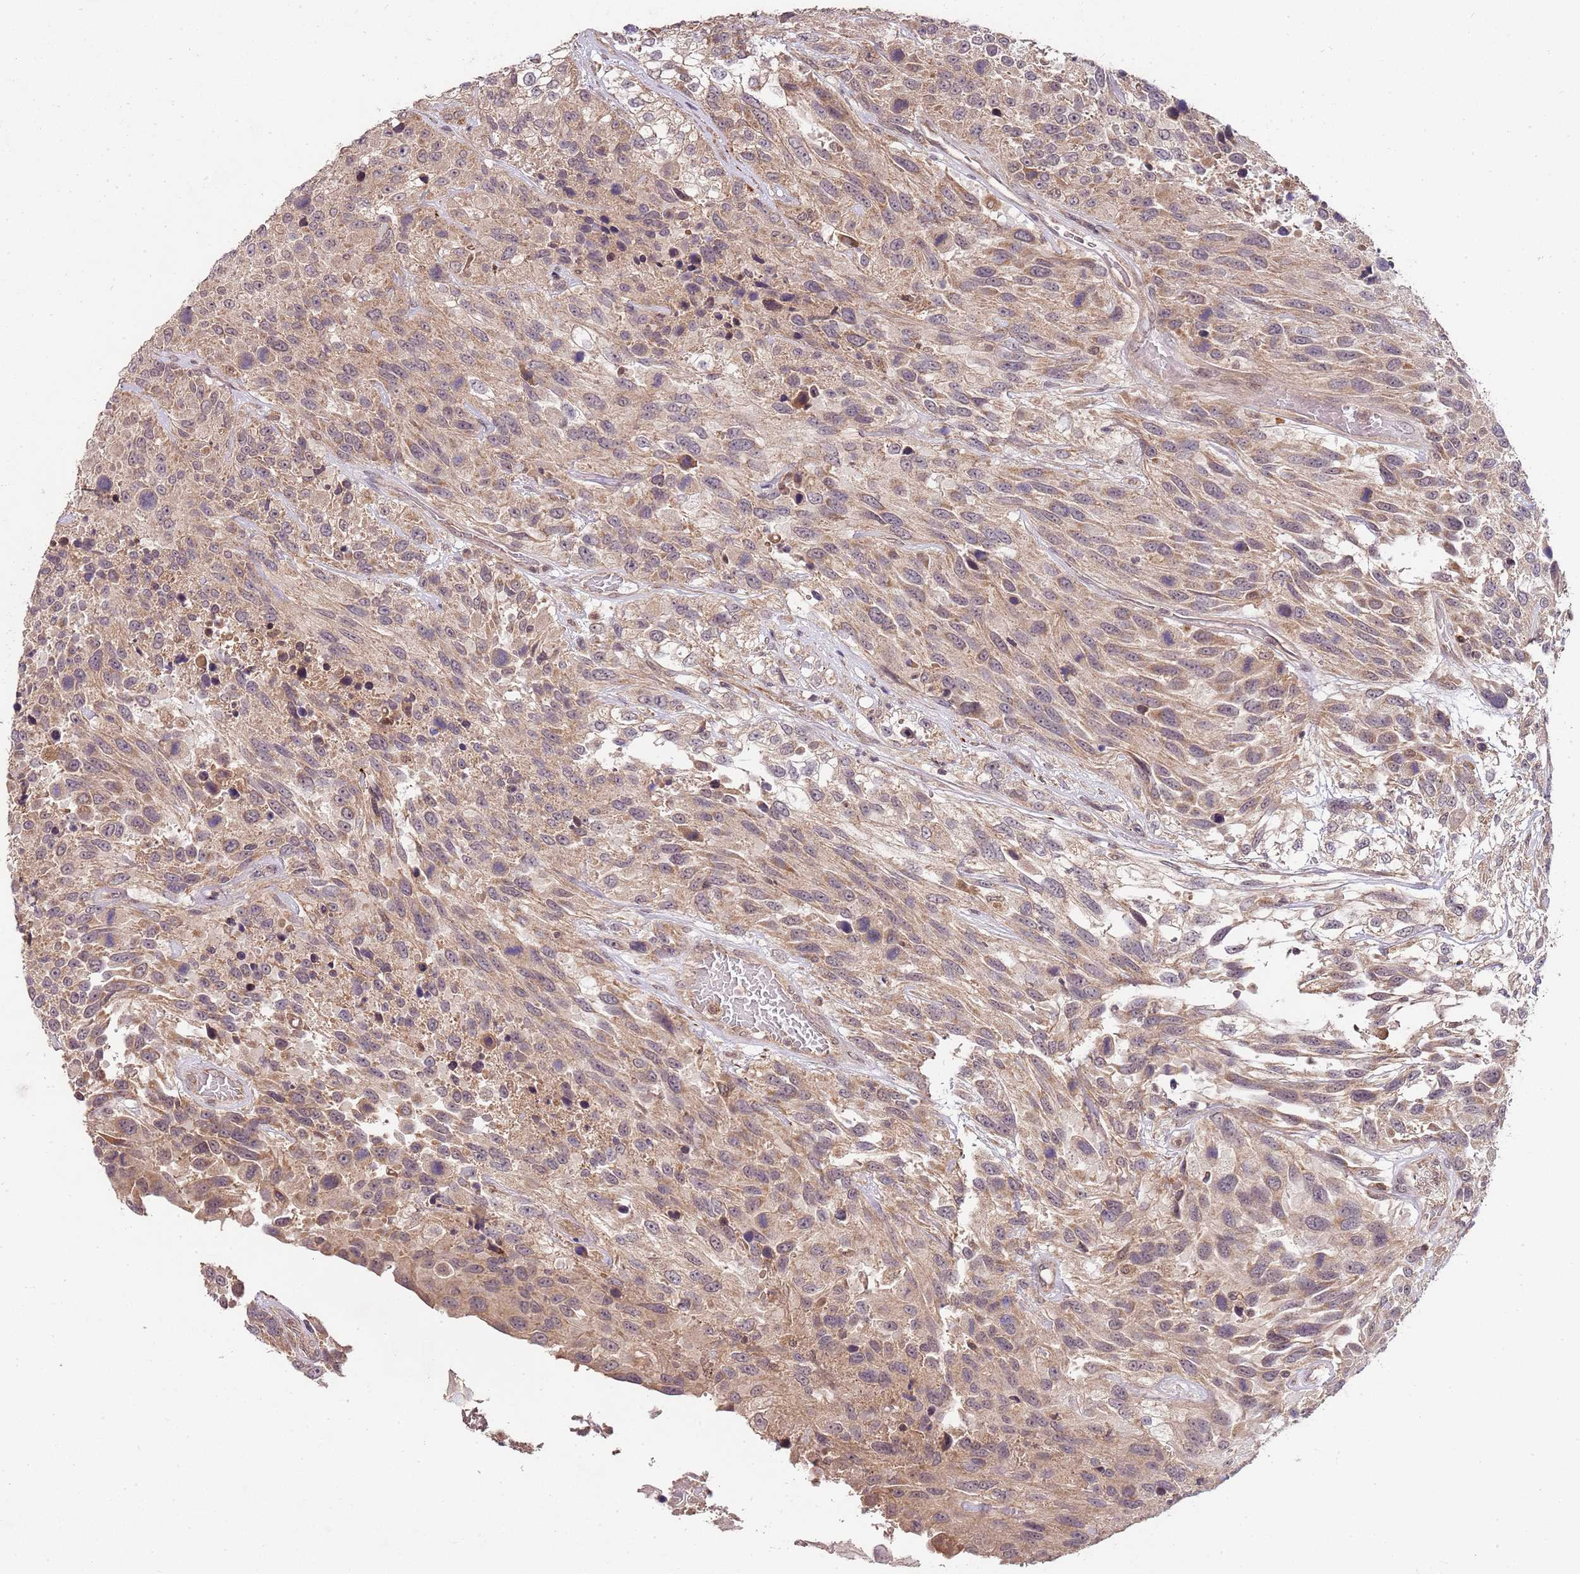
{"staining": {"intensity": "moderate", "quantity": ">75%", "location": "cytoplasmic/membranous"}, "tissue": "urothelial cancer", "cell_type": "Tumor cells", "image_type": "cancer", "snomed": [{"axis": "morphology", "description": "Urothelial carcinoma, High grade"}, {"axis": "topography", "description": "Urinary bladder"}], "caption": "Tumor cells exhibit moderate cytoplasmic/membranous staining in approximately >75% of cells in urothelial cancer. The staining was performed using DAB to visualize the protein expression in brown, while the nuclei were stained in blue with hematoxylin (Magnification: 20x).", "gene": "LIN37", "patient": {"sex": "female", "age": 70}}